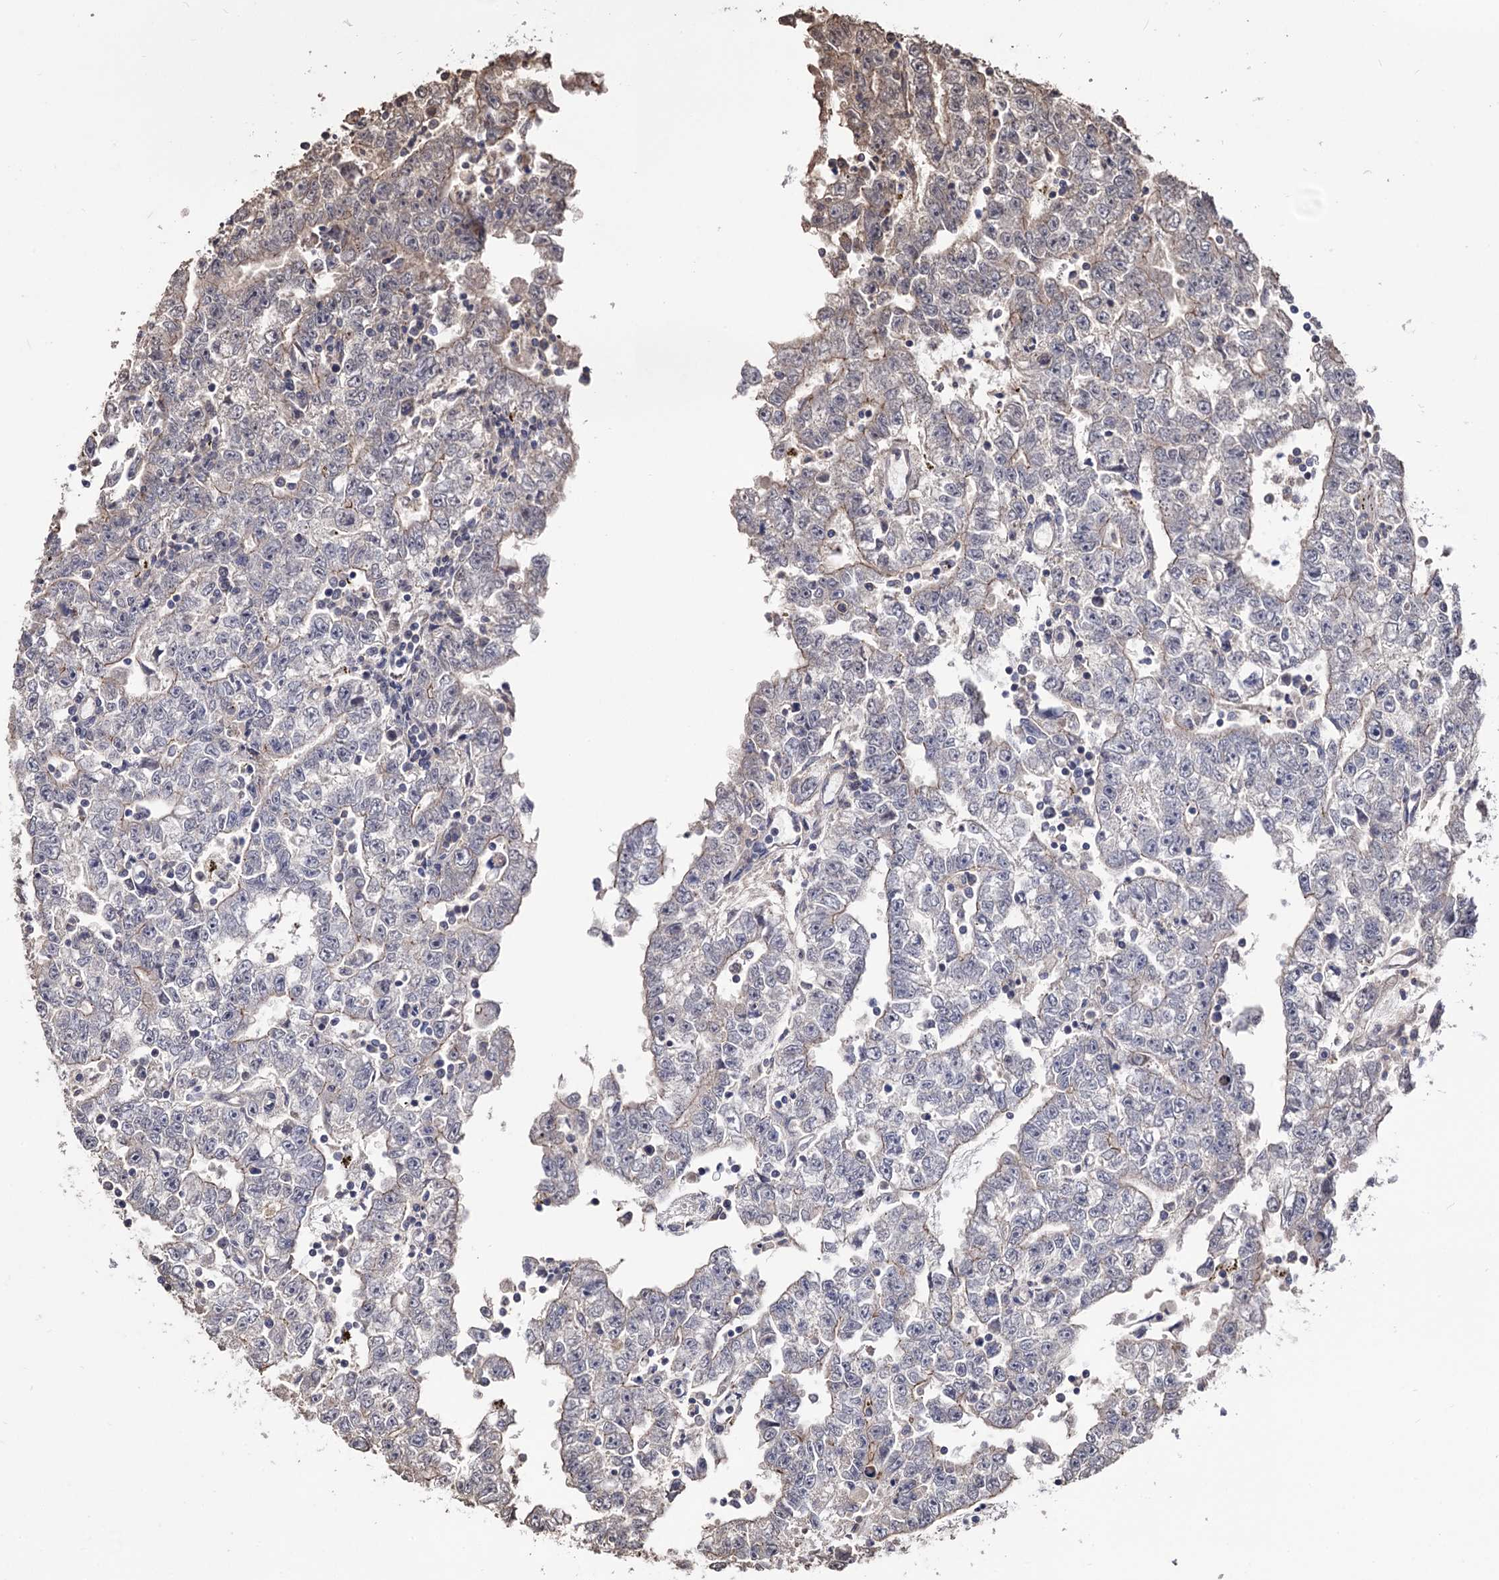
{"staining": {"intensity": "weak", "quantity": "<25%", "location": "cytoplasmic/membranous"}, "tissue": "testis cancer", "cell_type": "Tumor cells", "image_type": "cancer", "snomed": [{"axis": "morphology", "description": "Carcinoma, Embryonal, NOS"}, {"axis": "topography", "description": "Testis"}], "caption": "Protein analysis of embryonal carcinoma (testis) displays no significant staining in tumor cells.", "gene": "MICAL2", "patient": {"sex": "male", "age": 25}}